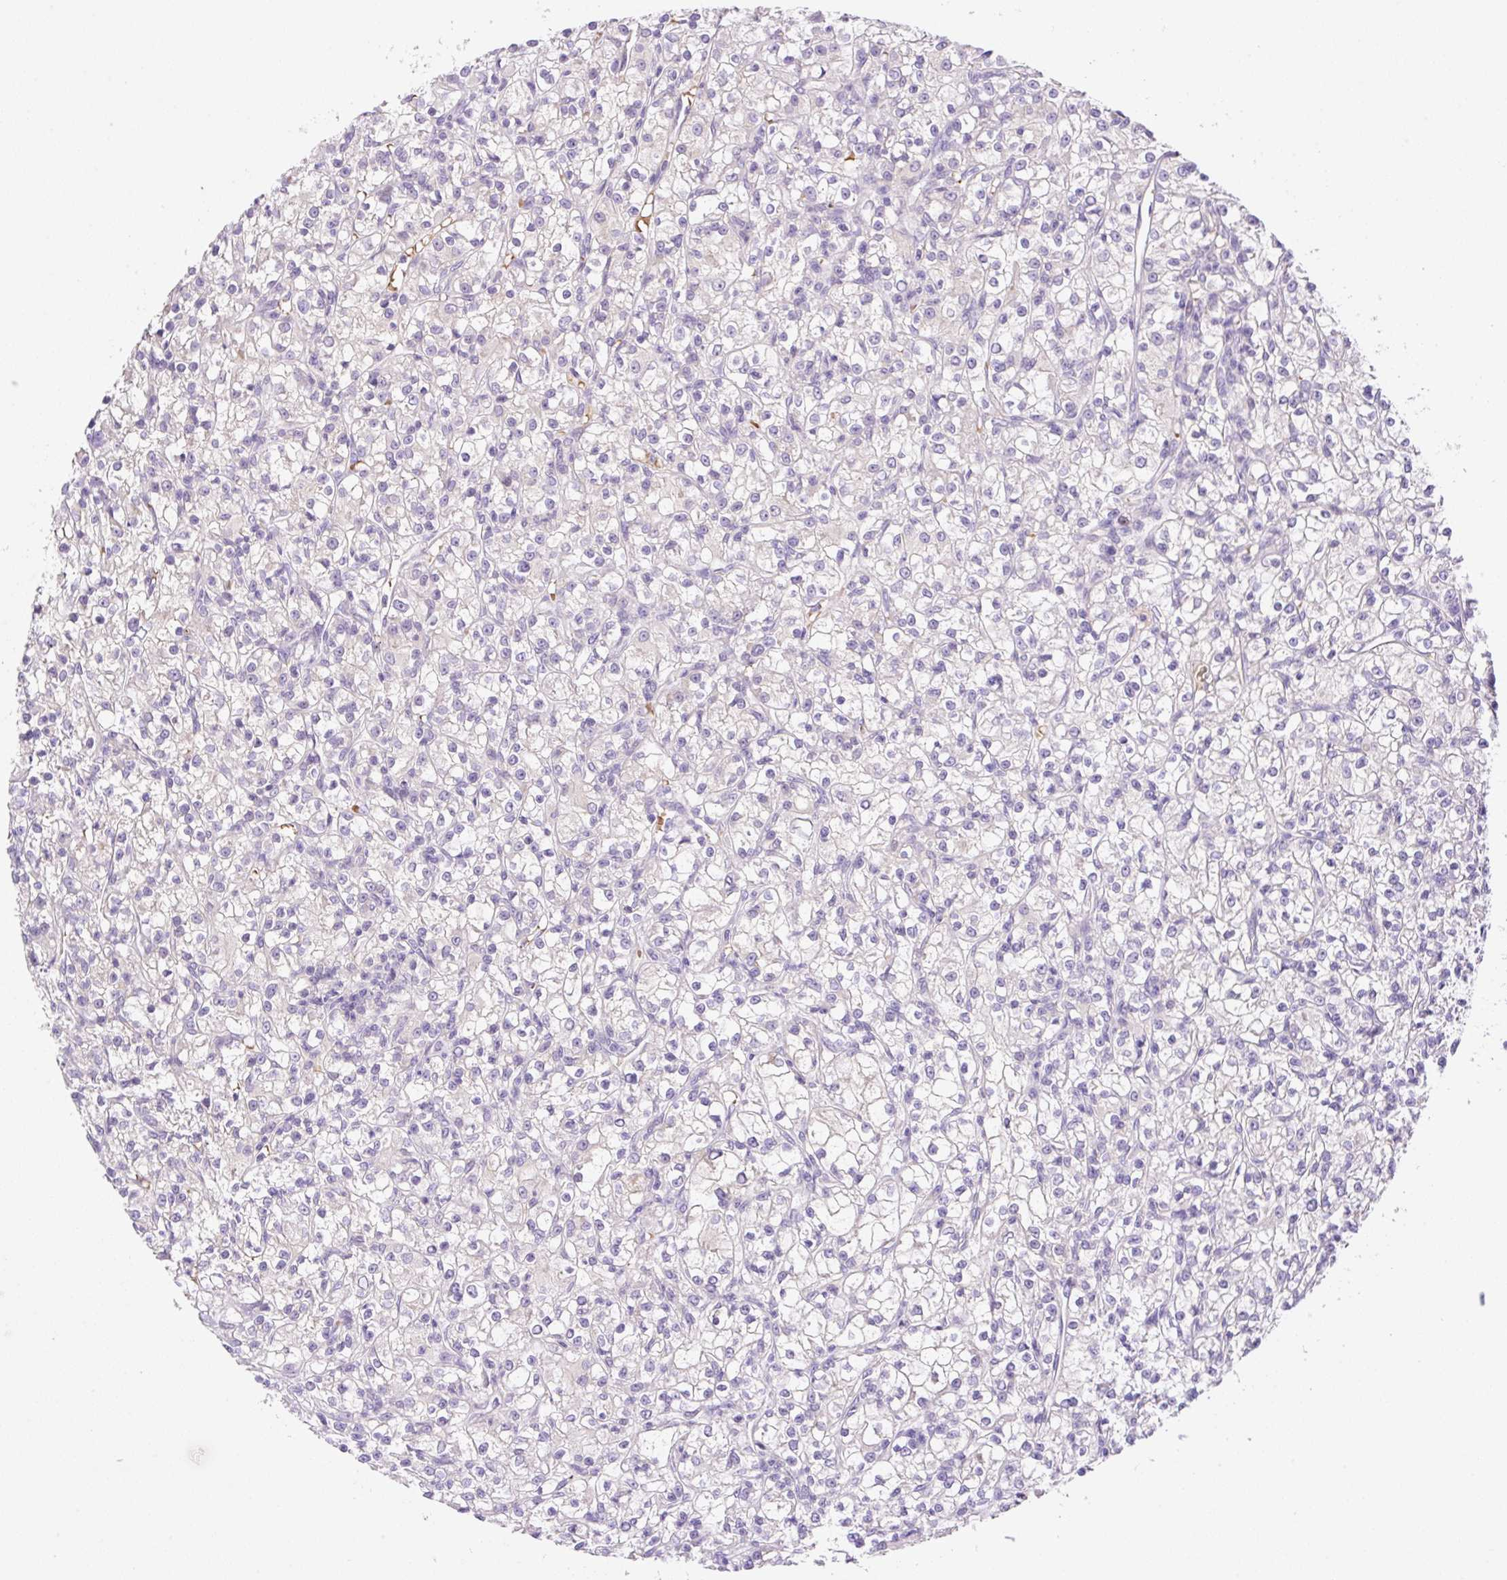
{"staining": {"intensity": "negative", "quantity": "none", "location": "none"}, "tissue": "renal cancer", "cell_type": "Tumor cells", "image_type": "cancer", "snomed": [{"axis": "morphology", "description": "Adenocarcinoma, NOS"}, {"axis": "topography", "description": "Kidney"}], "caption": "Tumor cells are negative for protein expression in human renal adenocarcinoma. (DAB (3,3'-diaminobenzidine) immunohistochemistry (IHC) visualized using brightfield microscopy, high magnification).", "gene": "LHFPL5", "patient": {"sex": "female", "age": 59}}